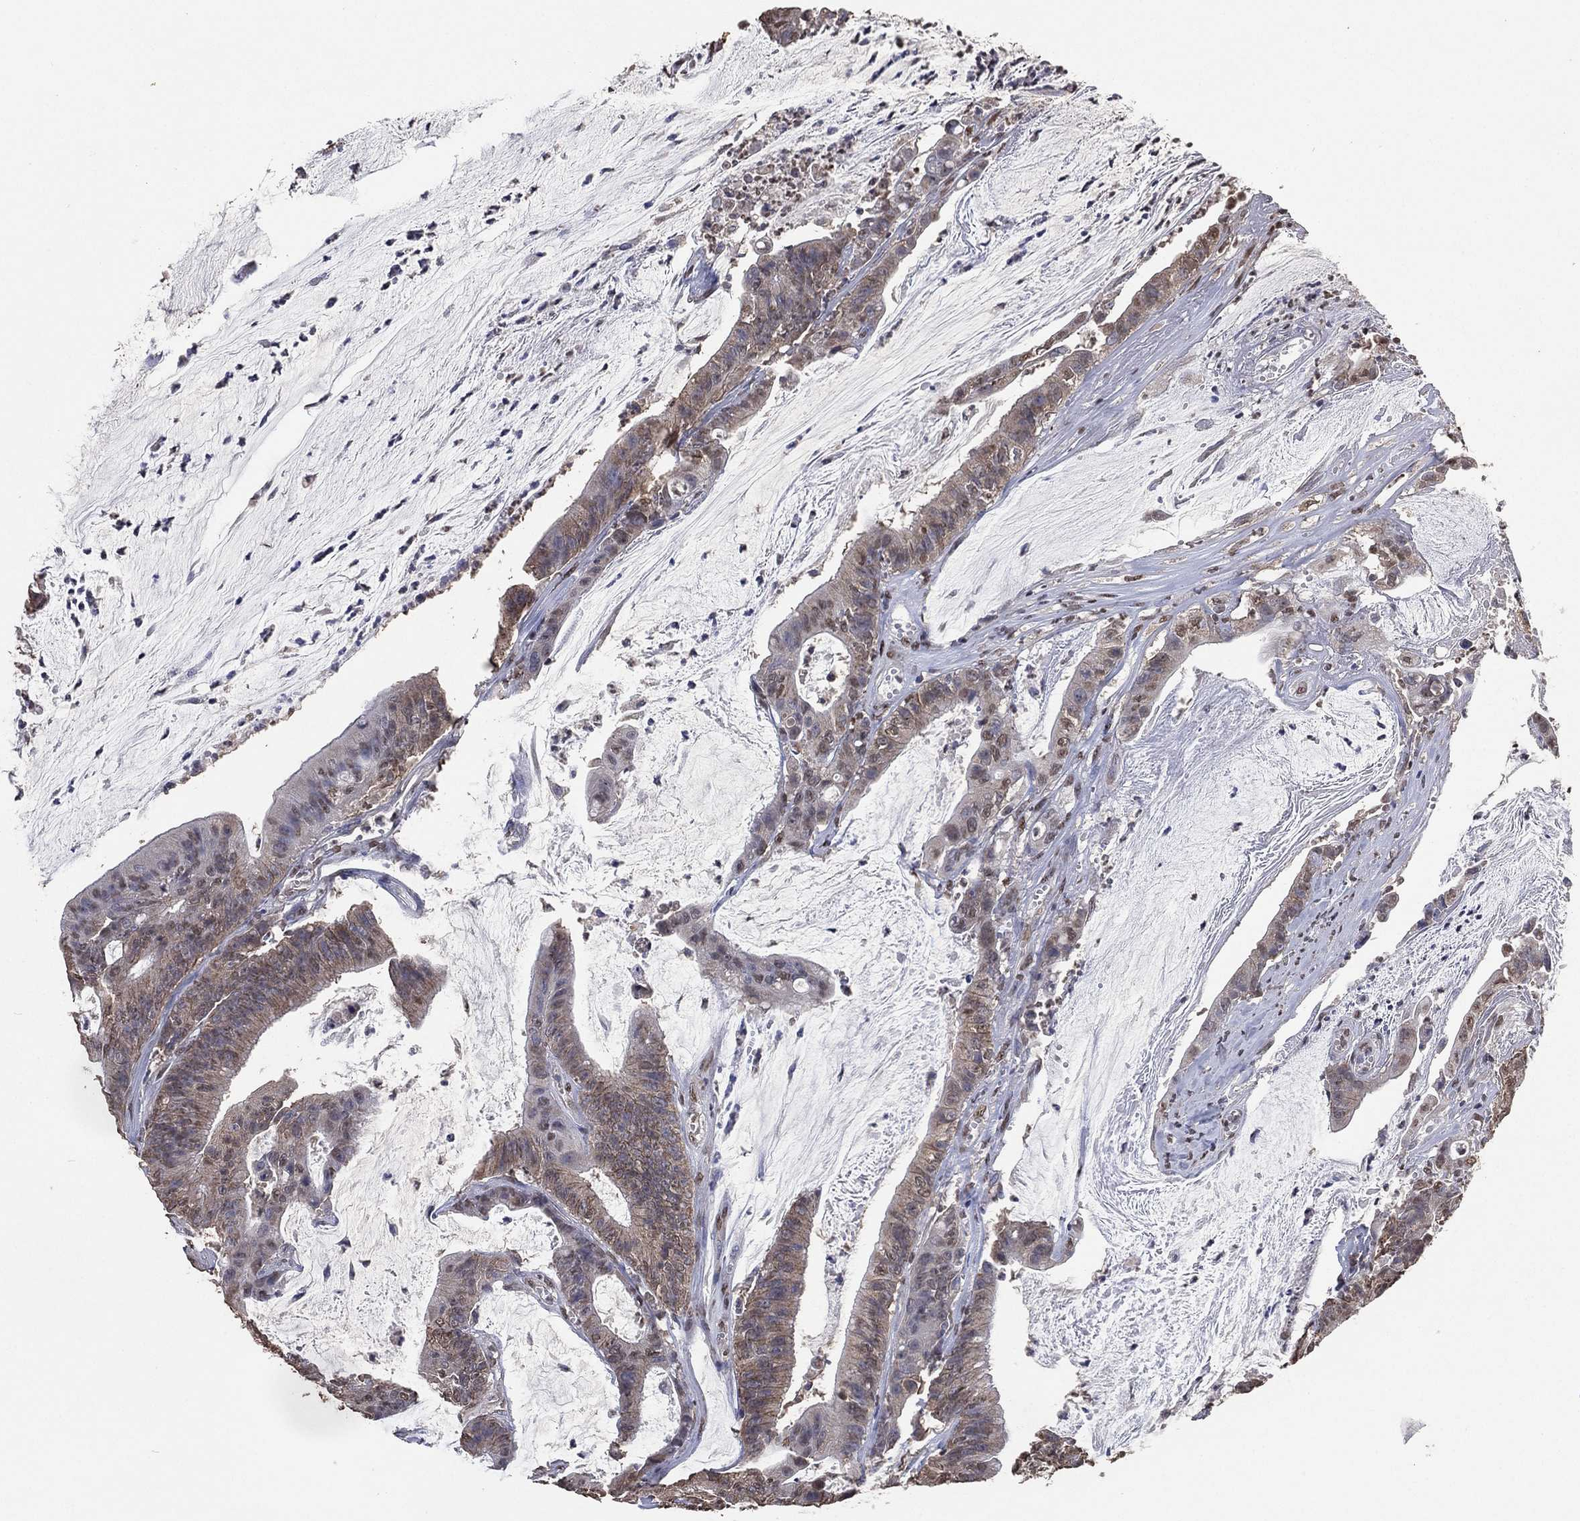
{"staining": {"intensity": "weak", "quantity": ">75%", "location": "cytoplasmic/membranous,nuclear"}, "tissue": "colorectal cancer", "cell_type": "Tumor cells", "image_type": "cancer", "snomed": [{"axis": "morphology", "description": "Adenocarcinoma, NOS"}, {"axis": "topography", "description": "Colon"}], "caption": "DAB (3,3'-diaminobenzidine) immunohistochemical staining of human colorectal cancer shows weak cytoplasmic/membranous and nuclear protein positivity in about >75% of tumor cells.", "gene": "ALDH7A1", "patient": {"sex": "female", "age": 69}}